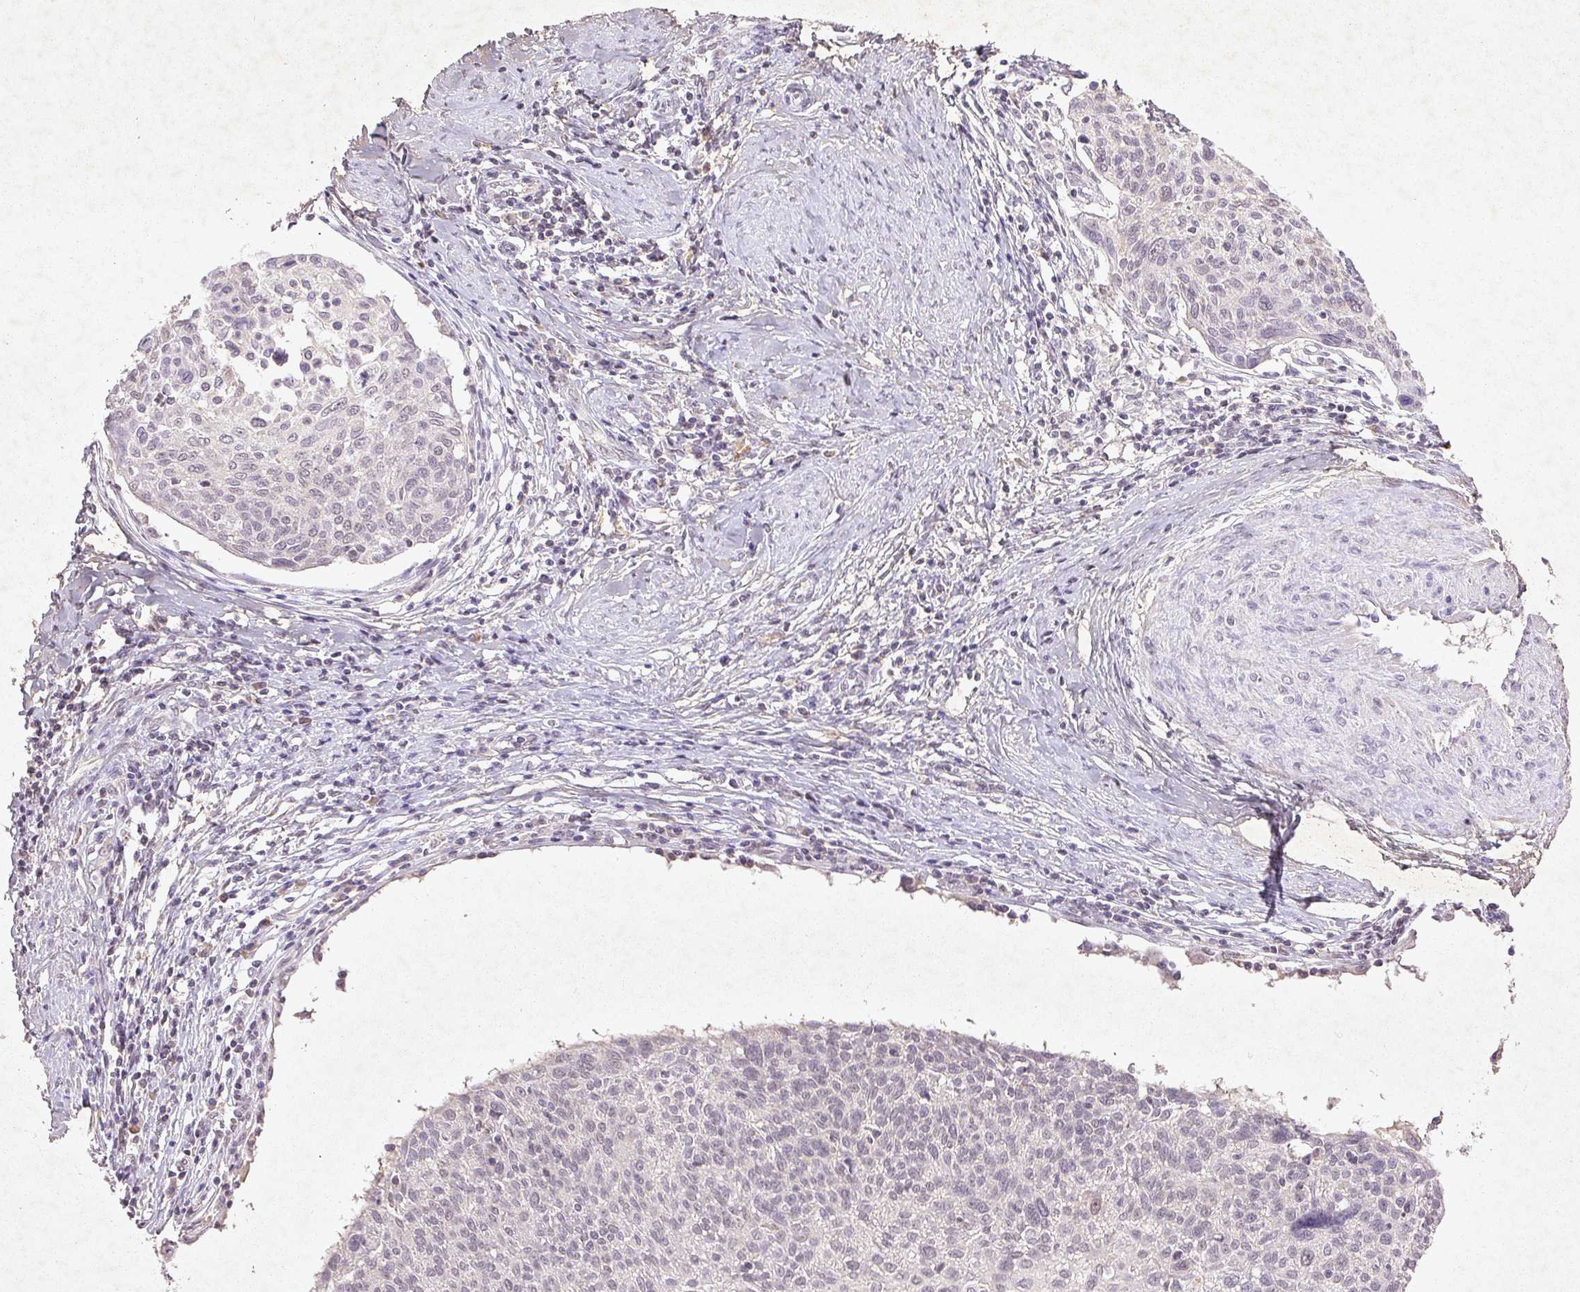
{"staining": {"intensity": "negative", "quantity": "none", "location": "none"}, "tissue": "cervical cancer", "cell_type": "Tumor cells", "image_type": "cancer", "snomed": [{"axis": "morphology", "description": "Squamous cell carcinoma, NOS"}, {"axis": "topography", "description": "Cervix"}], "caption": "This micrograph is of cervical cancer stained with IHC to label a protein in brown with the nuclei are counter-stained blue. There is no staining in tumor cells.", "gene": "FAM168B", "patient": {"sex": "female", "age": 49}}